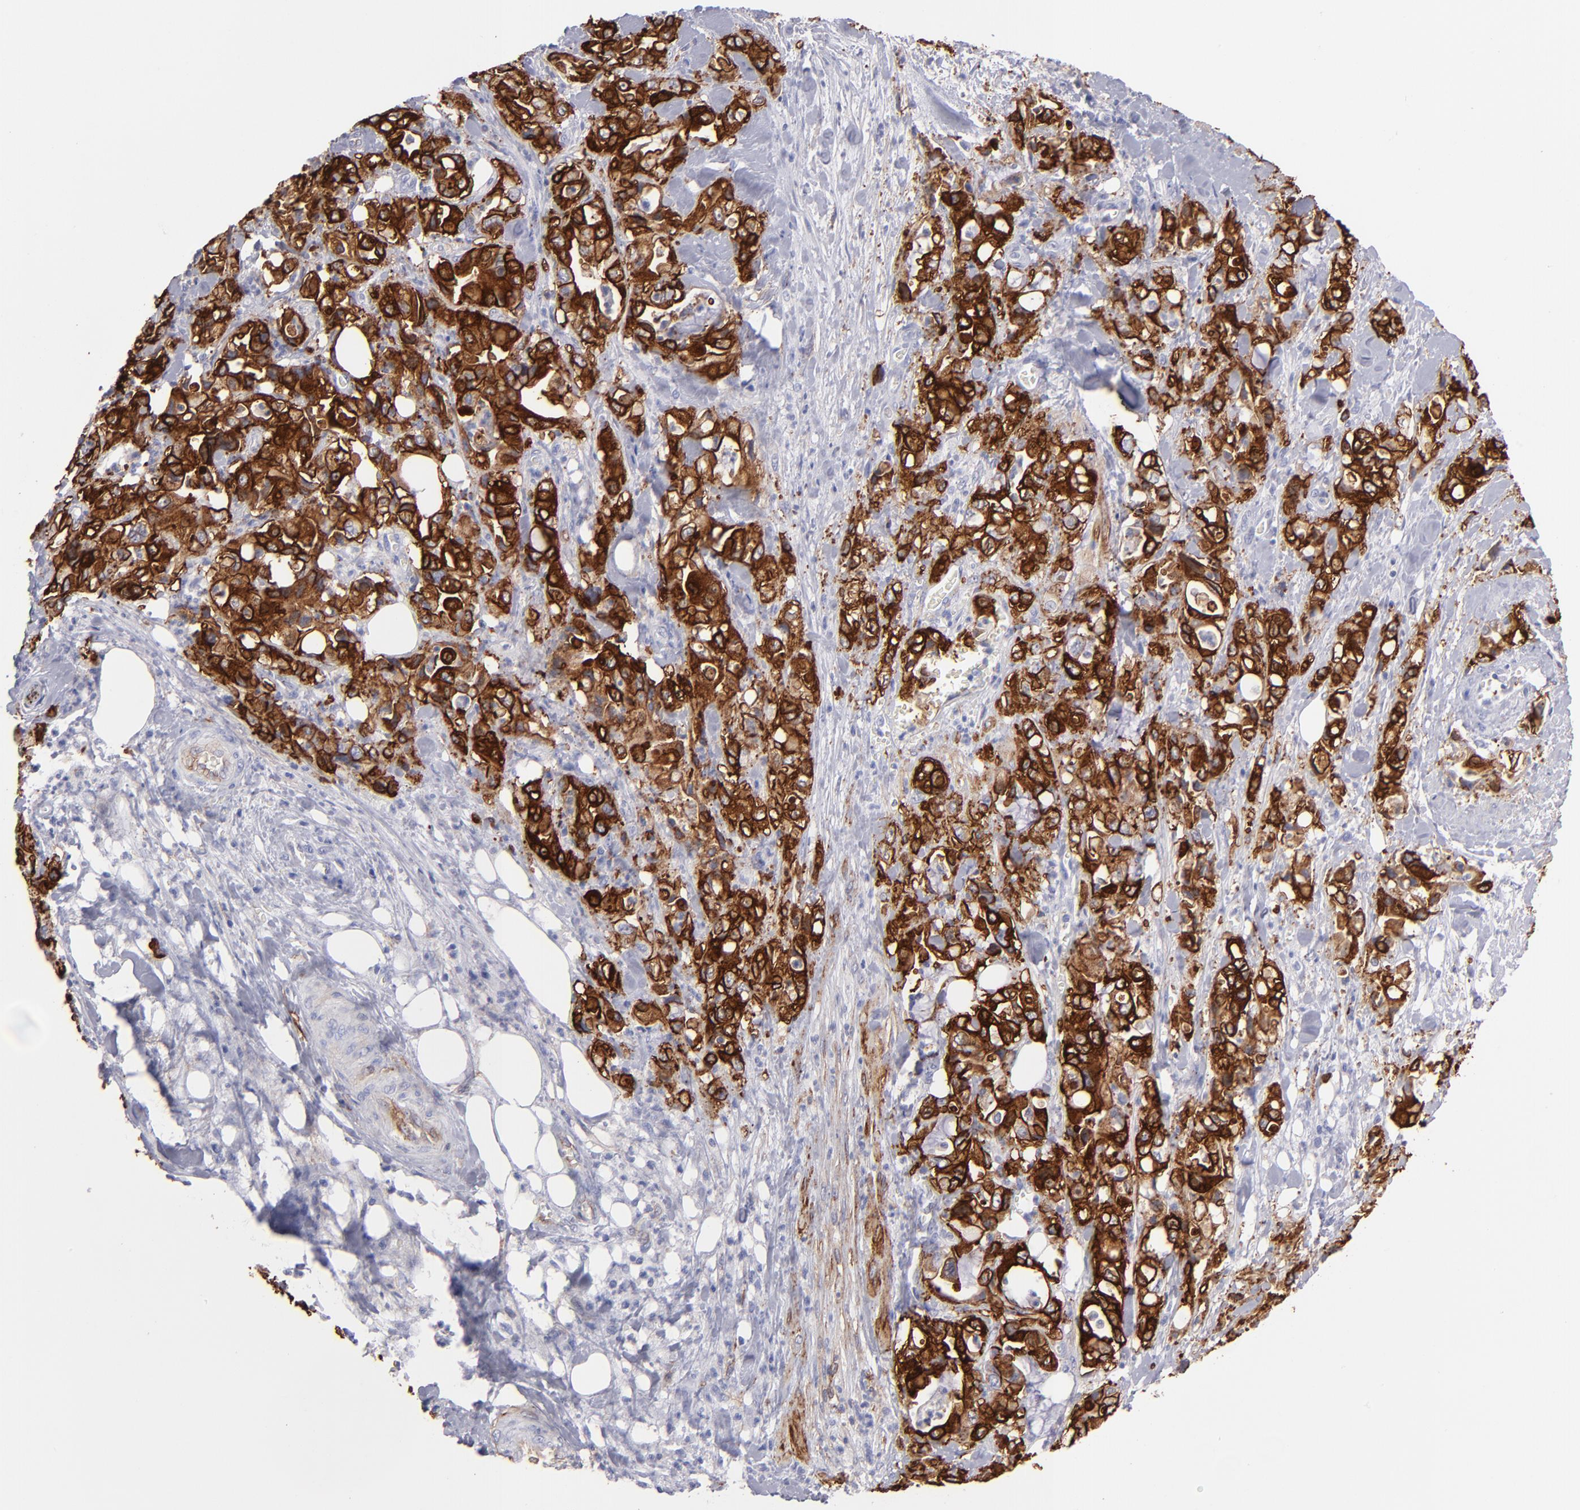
{"staining": {"intensity": "strong", "quantity": ">75%", "location": "cytoplasmic/membranous"}, "tissue": "pancreatic cancer", "cell_type": "Tumor cells", "image_type": "cancer", "snomed": [{"axis": "morphology", "description": "Adenocarcinoma, NOS"}, {"axis": "topography", "description": "Pancreas"}], "caption": "Pancreatic cancer stained with a brown dye displays strong cytoplasmic/membranous positive expression in about >75% of tumor cells.", "gene": "AHNAK2", "patient": {"sex": "male", "age": 70}}